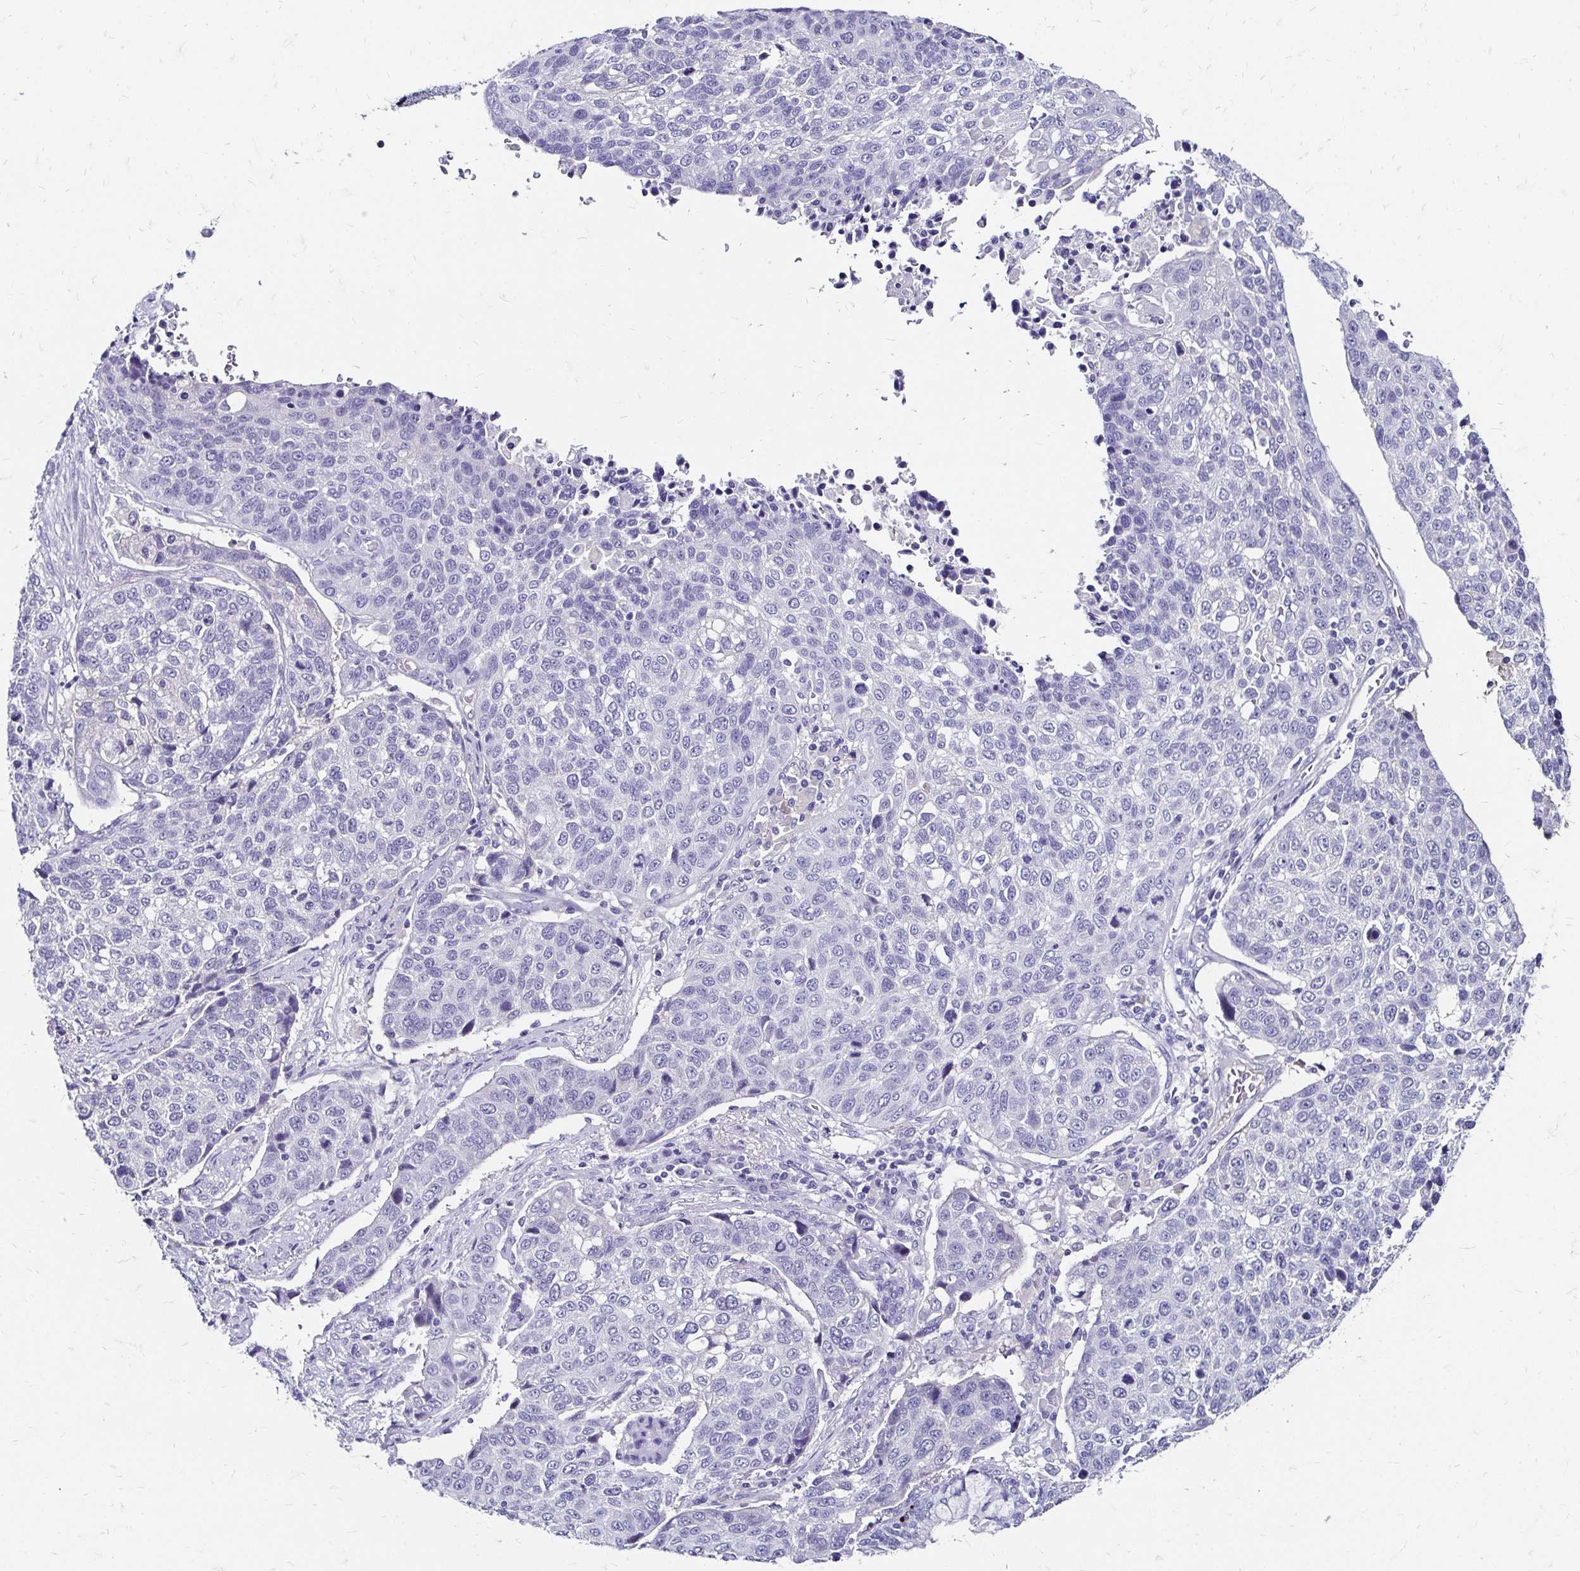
{"staining": {"intensity": "negative", "quantity": "none", "location": "none"}, "tissue": "lung cancer", "cell_type": "Tumor cells", "image_type": "cancer", "snomed": [{"axis": "morphology", "description": "Squamous cell carcinoma, NOS"}, {"axis": "topography", "description": "Lymph node"}, {"axis": "topography", "description": "Lung"}], "caption": "The image exhibits no staining of tumor cells in lung squamous cell carcinoma.", "gene": "SCG3", "patient": {"sex": "male", "age": 61}}